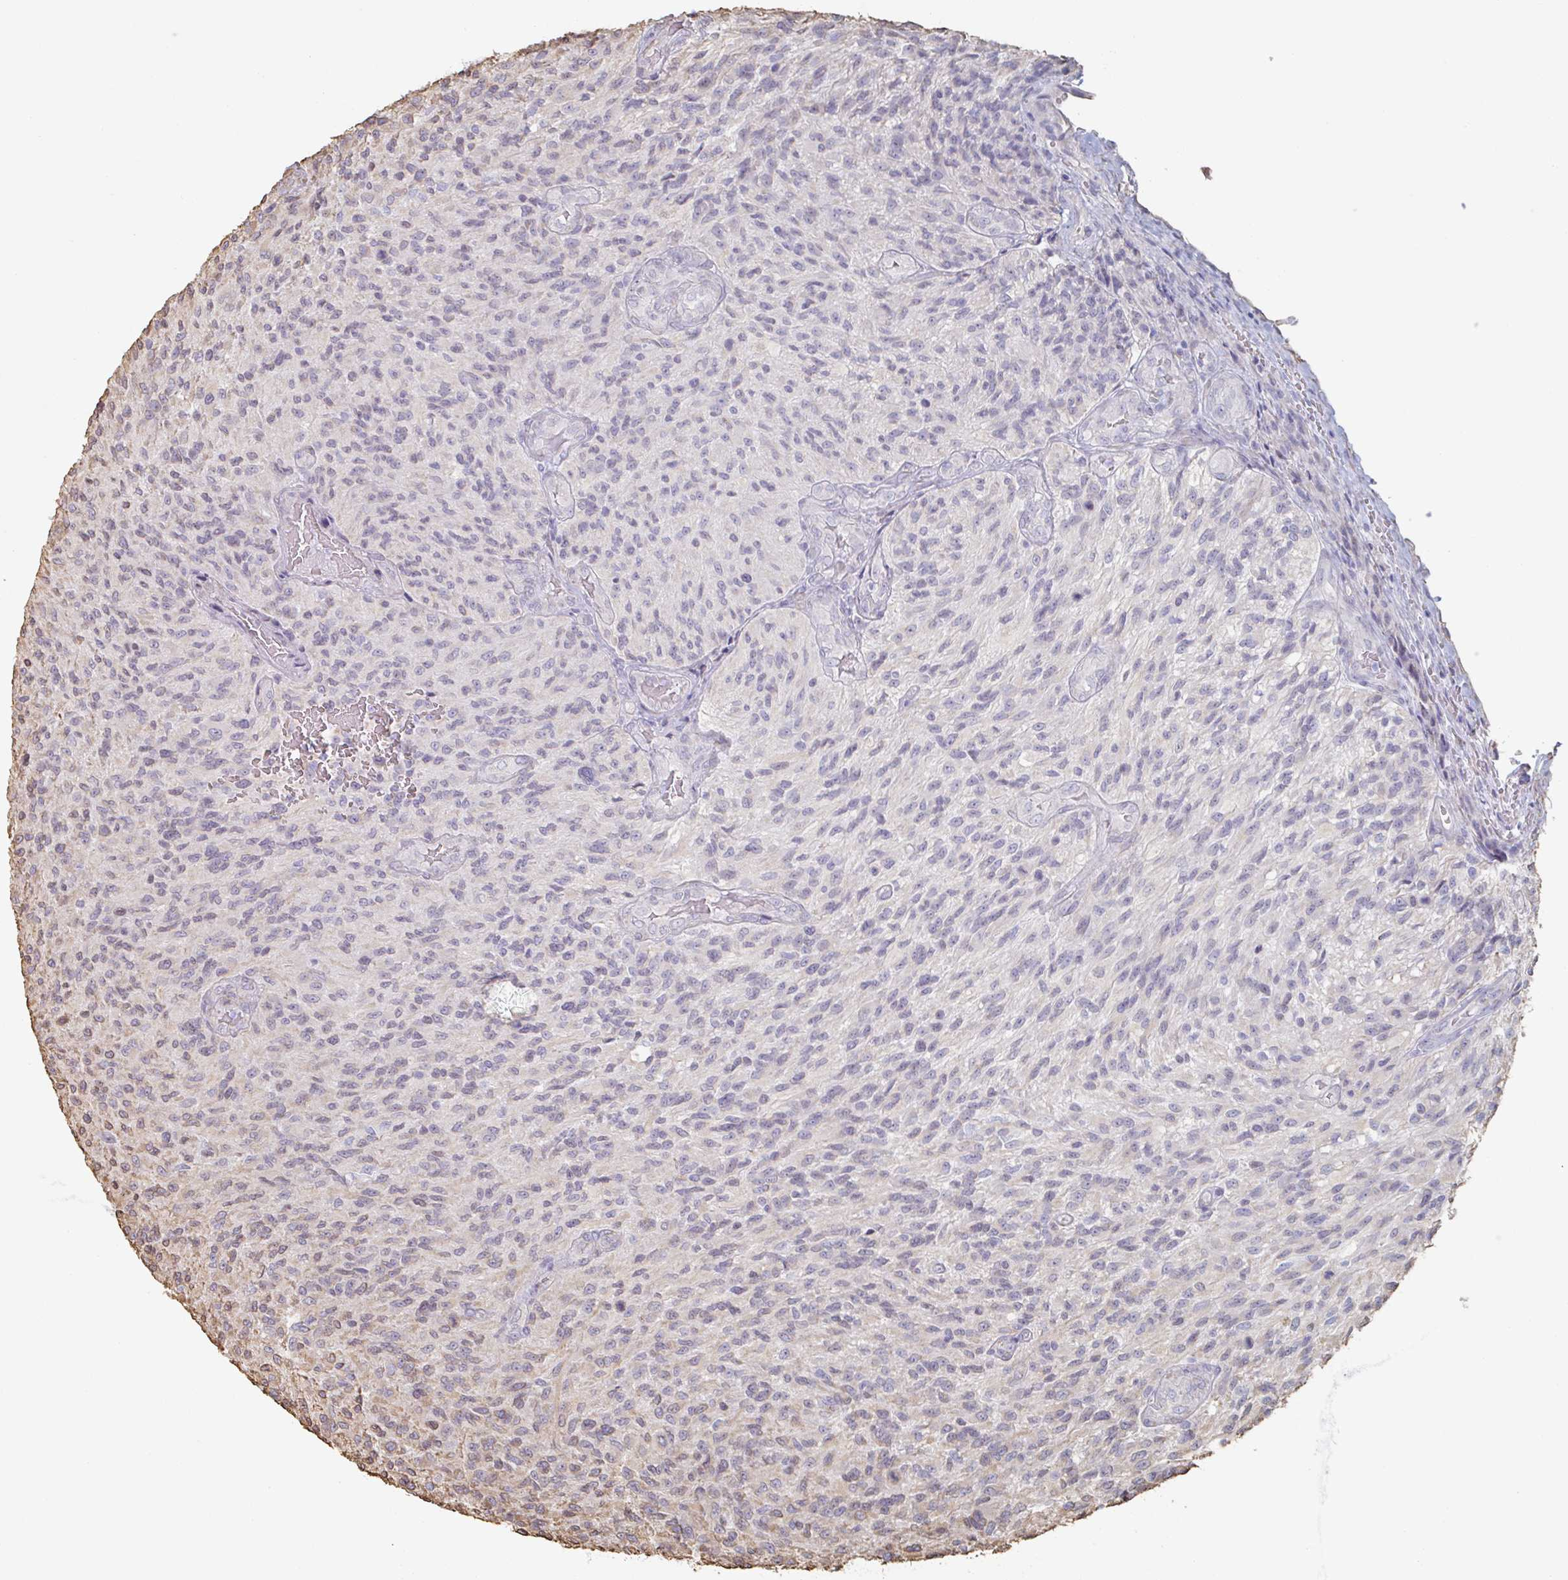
{"staining": {"intensity": "moderate", "quantity": "<25%", "location": "cytoplasmic/membranous"}, "tissue": "glioma", "cell_type": "Tumor cells", "image_type": "cancer", "snomed": [{"axis": "morphology", "description": "Normal tissue, NOS"}, {"axis": "morphology", "description": "Glioma, malignant, High grade"}, {"axis": "topography", "description": "Cerebral cortex"}], "caption": "A brown stain shows moderate cytoplasmic/membranous staining of a protein in malignant high-grade glioma tumor cells.", "gene": "RAB5IF", "patient": {"sex": "male", "age": 56}}